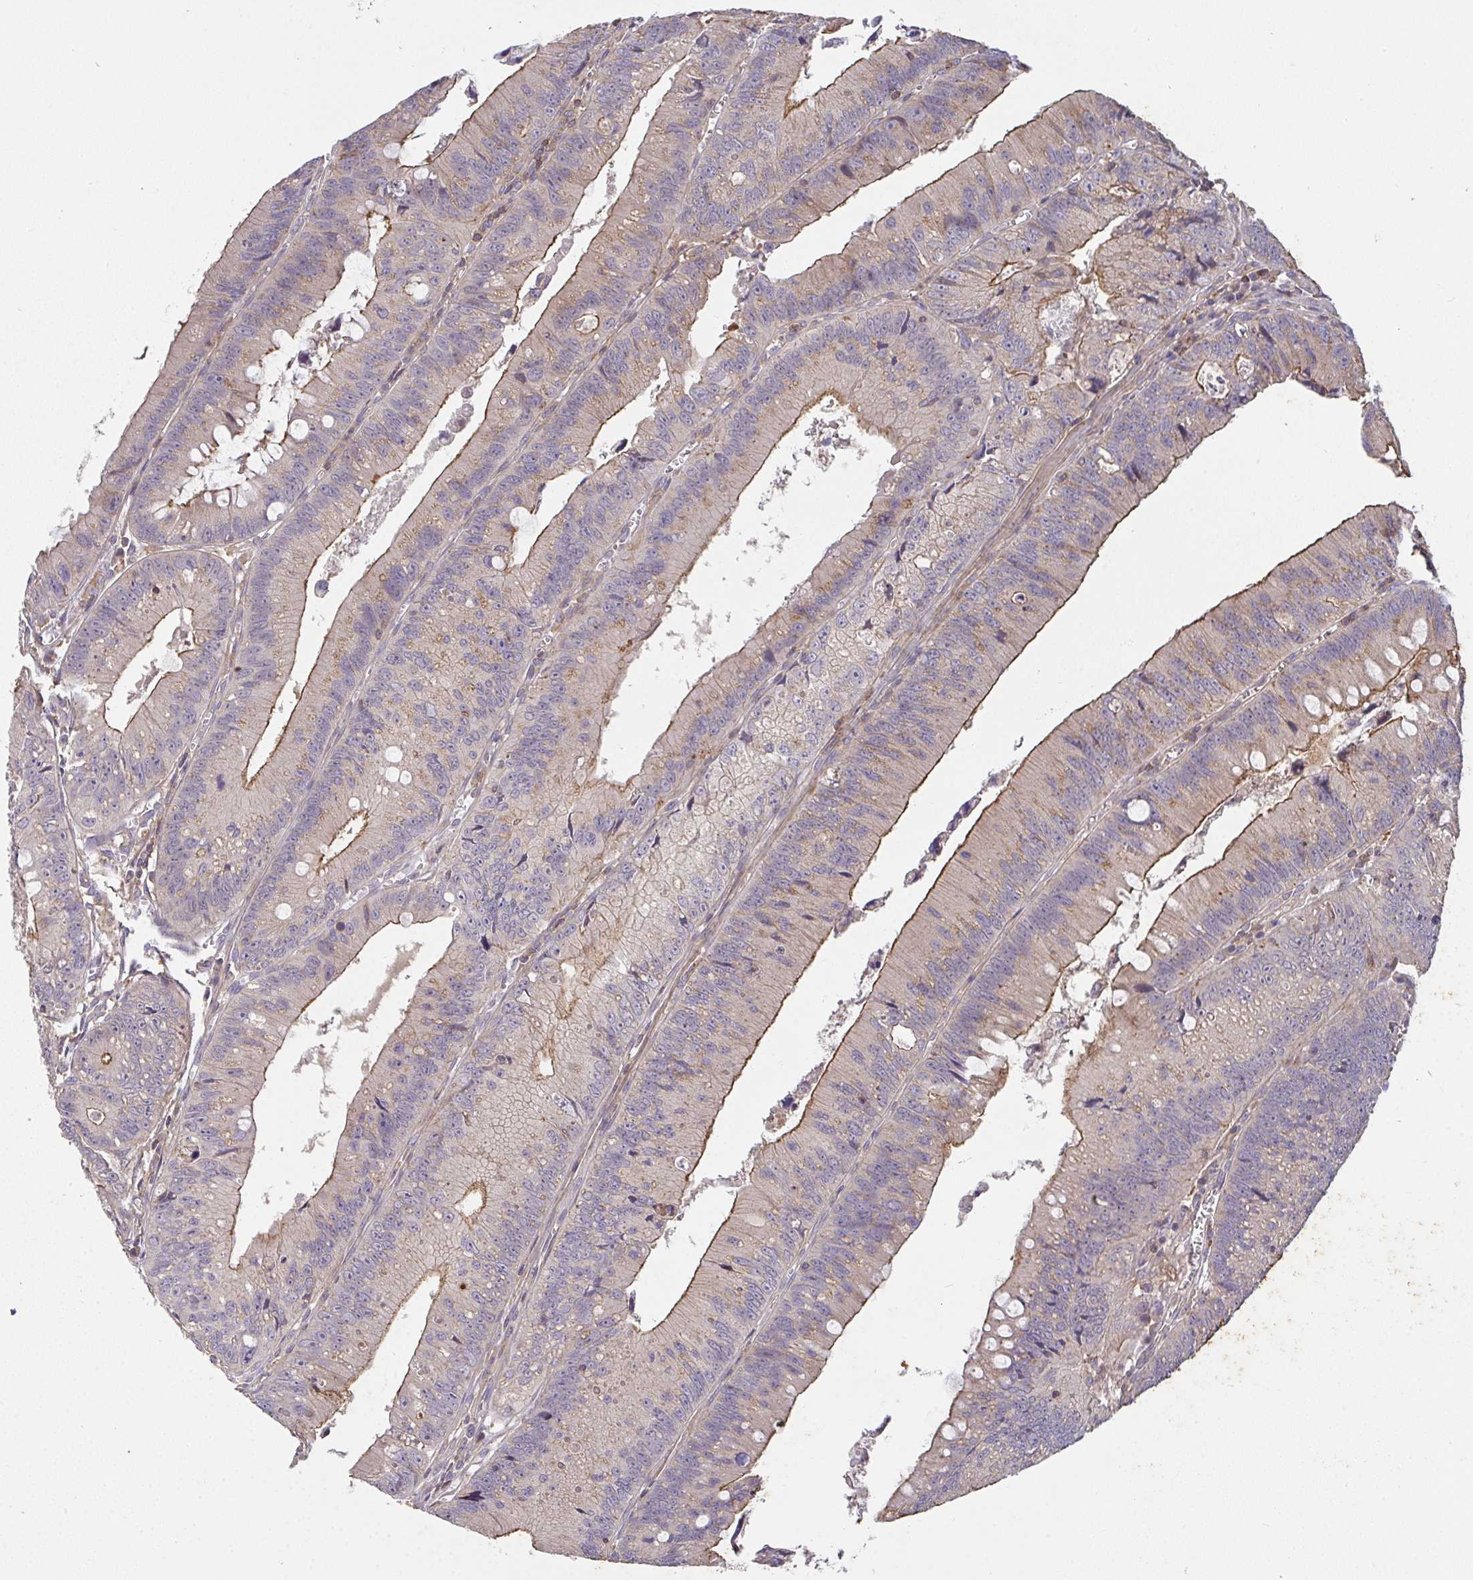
{"staining": {"intensity": "moderate", "quantity": "25%-75%", "location": "cytoplasmic/membranous"}, "tissue": "colorectal cancer", "cell_type": "Tumor cells", "image_type": "cancer", "snomed": [{"axis": "morphology", "description": "Adenocarcinoma, NOS"}, {"axis": "topography", "description": "Rectum"}], "caption": "Protein staining of colorectal adenocarcinoma tissue exhibits moderate cytoplasmic/membranous staining in about 25%-75% of tumor cells.", "gene": "TNMD", "patient": {"sex": "female", "age": 81}}